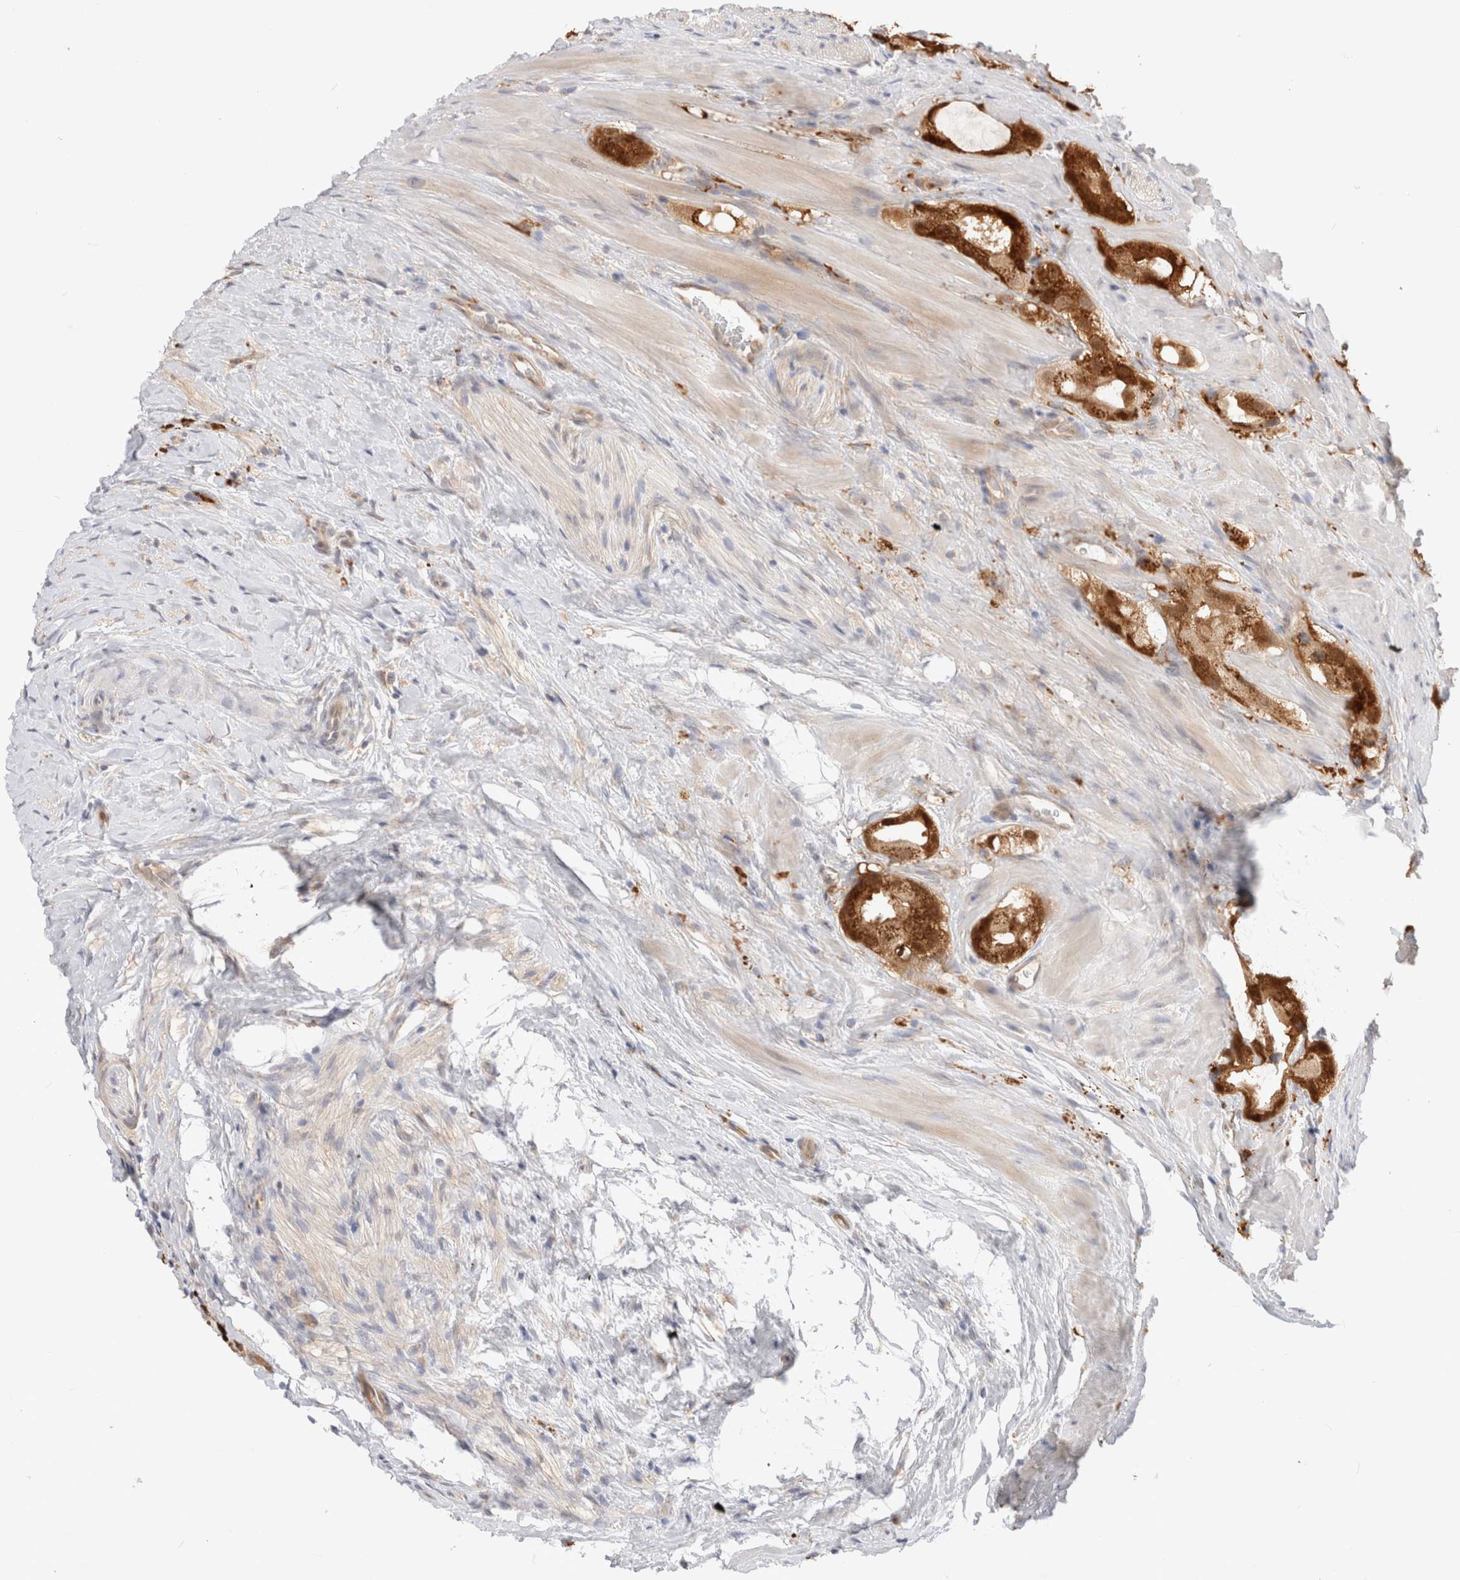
{"staining": {"intensity": "strong", "quantity": ">75%", "location": "cytoplasmic/membranous"}, "tissue": "prostate cancer", "cell_type": "Tumor cells", "image_type": "cancer", "snomed": [{"axis": "morphology", "description": "Adenocarcinoma, High grade"}, {"axis": "topography", "description": "Prostate"}], "caption": "Human prostate cancer (adenocarcinoma (high-grade)) stained for a protein (brown) exhibits strong cytoplasmic/membranous positive expression in about >75% of tumor cells.", "gene": "EFCAB13", "patient": {"sex": "male", "age": 63}}